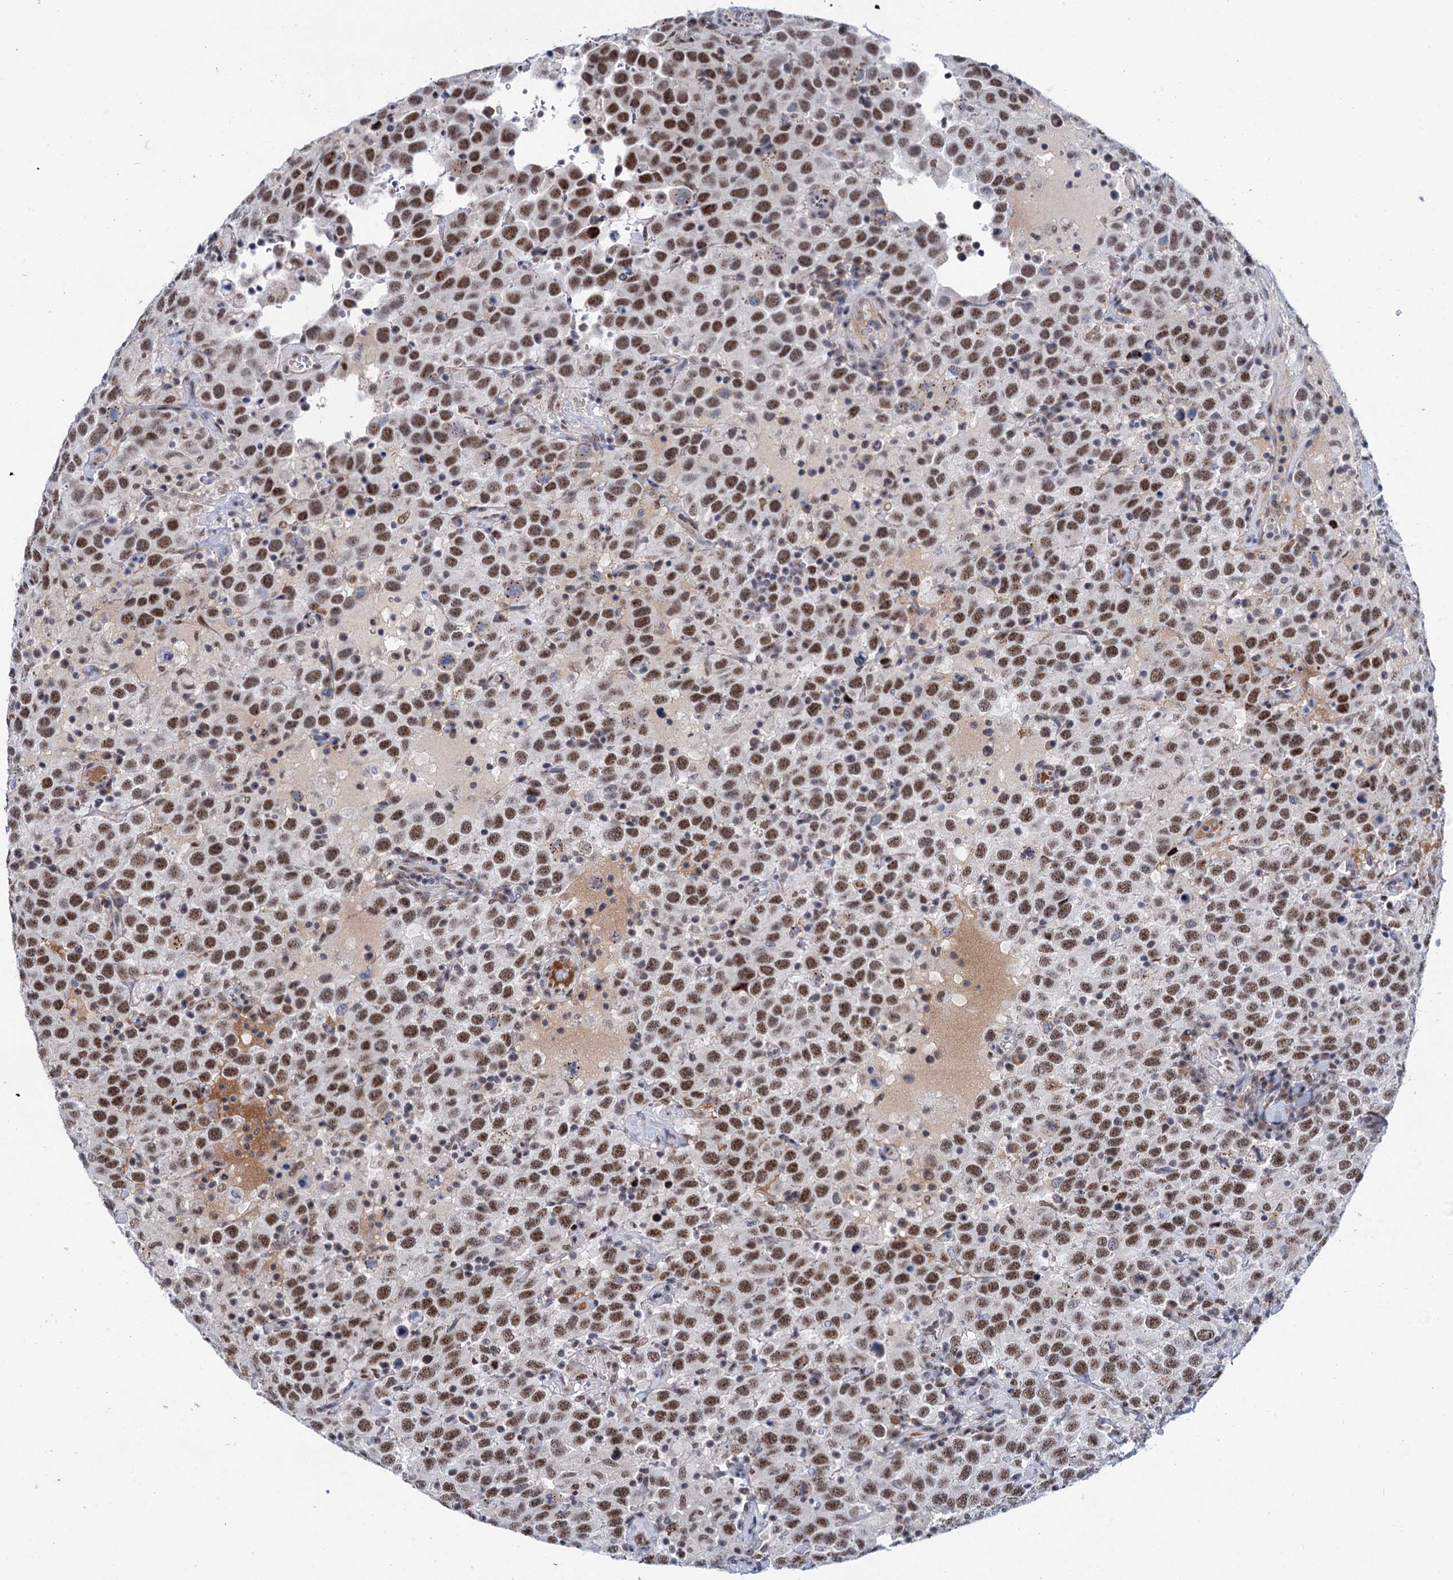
{"staining": {"intensity": "strong", "quantity": ">75%", "location": "nuclear"}, "tissue": "testis cancer", "cell_type": "Tumor cells", "image_type": "cancer", "snomed": [{"axis": "morphology", "description": "Seminoma, NOS"}, {"axis": "topography", "description": "Testis"}], "caption": "IHC histopathology image of human testis cancer stained for a protein (brown), which demonstrates high levels of strong nuclear expression in approximately >75% of tumor cells.", "gene": "SREK1", "patient": {"sex": "male", "age": 41}}